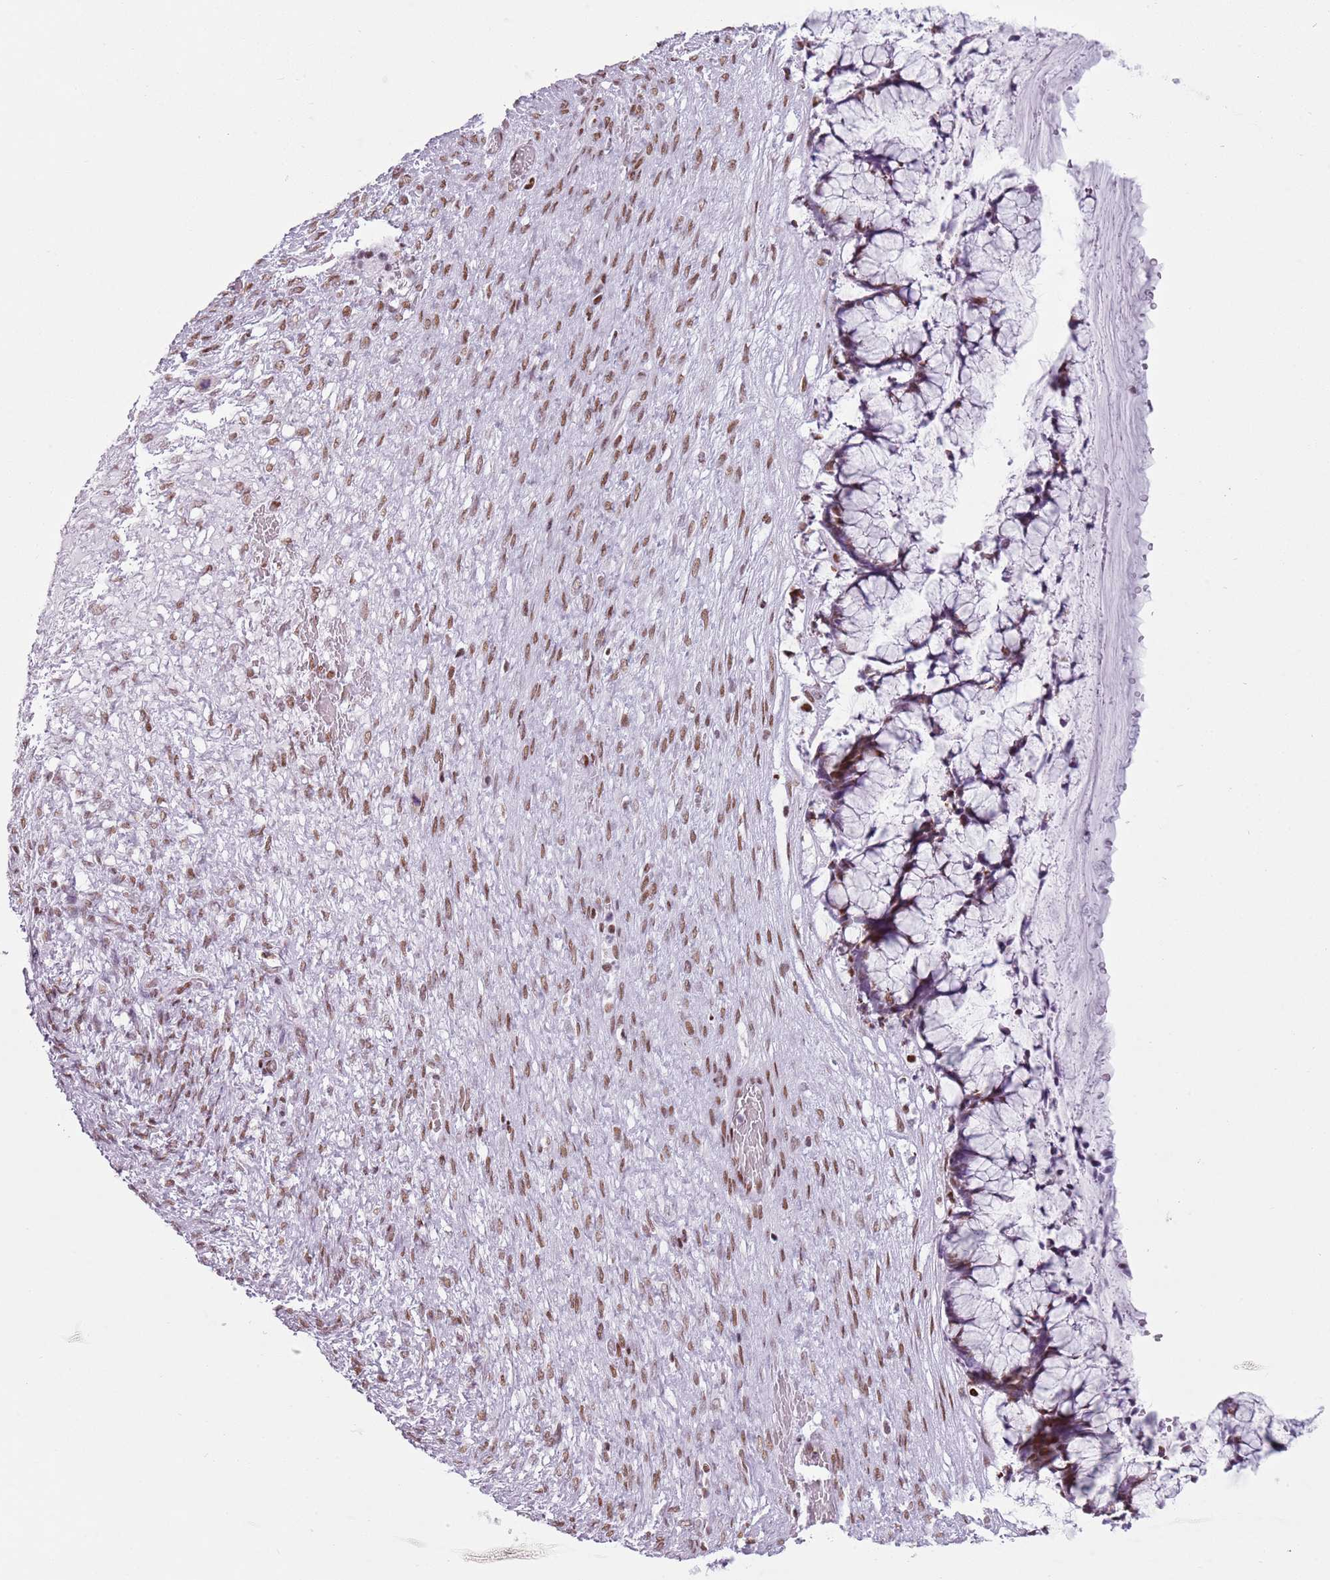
{"staining": {"intensity": "moderate", "quantity": ">75%", "location": "nuclear"}, "tissue": "ovarian cancer", "cell_type": "Tumor cells", "image_type": "cancer", "snomed": [{"axis": "morphology", "description": "Cystadenocarcinoma, mucinous, NOS"}, {"axis": "topography", "description": "Ovary"}], "caption": "Immunohistochemical staining of human ovarian mucinous cystadenocarcinoma shows moderate nuclear protein staining in about >75% of tumor cells. (Stains: DAB (3,3'-diaminobenzidine) in brown, nuclei in blue, Microscopy: brightfield microscopy at high magnification).", "gene": "FAM104B", "patient": {"sex": "female", "age": 42}}